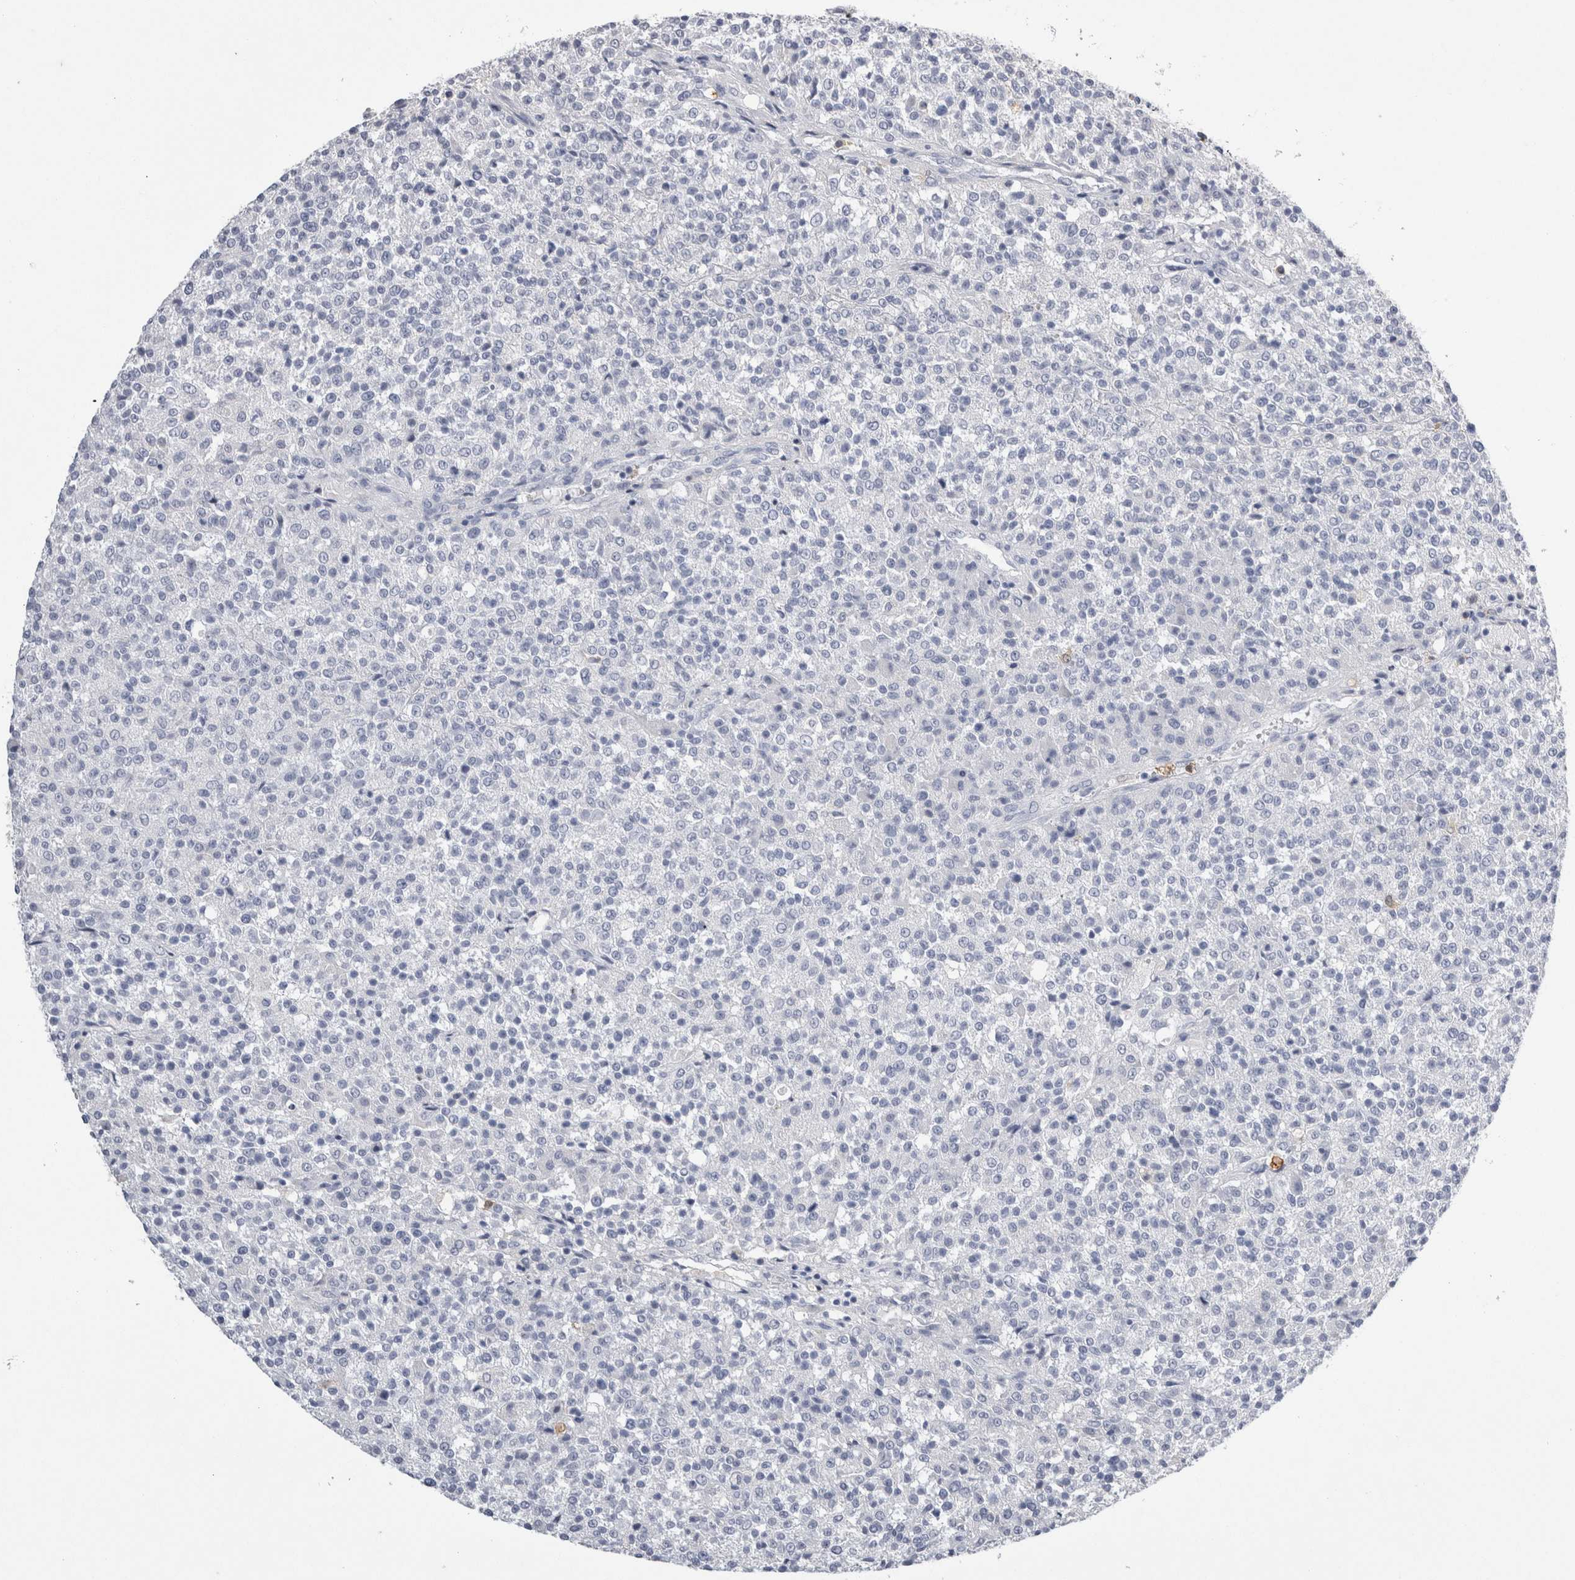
{"staining": {"intensity": "negative", "quantity": "none", "location": "none"}, "tissue": "testis cancer", "cell_type": "Tumor cells", "image_type": "cancer", "snomed": [{"axis": "morphology", "description": "Seminoma, NOS"}, {"axis": "topography", "description": "Testis"}], "caption": "Testis seminoma was stained to show a protein in brown. There is no significant staining in tumor cells.", "gene": "S100A12", "patient": {"sex": "male", "age": 59}}